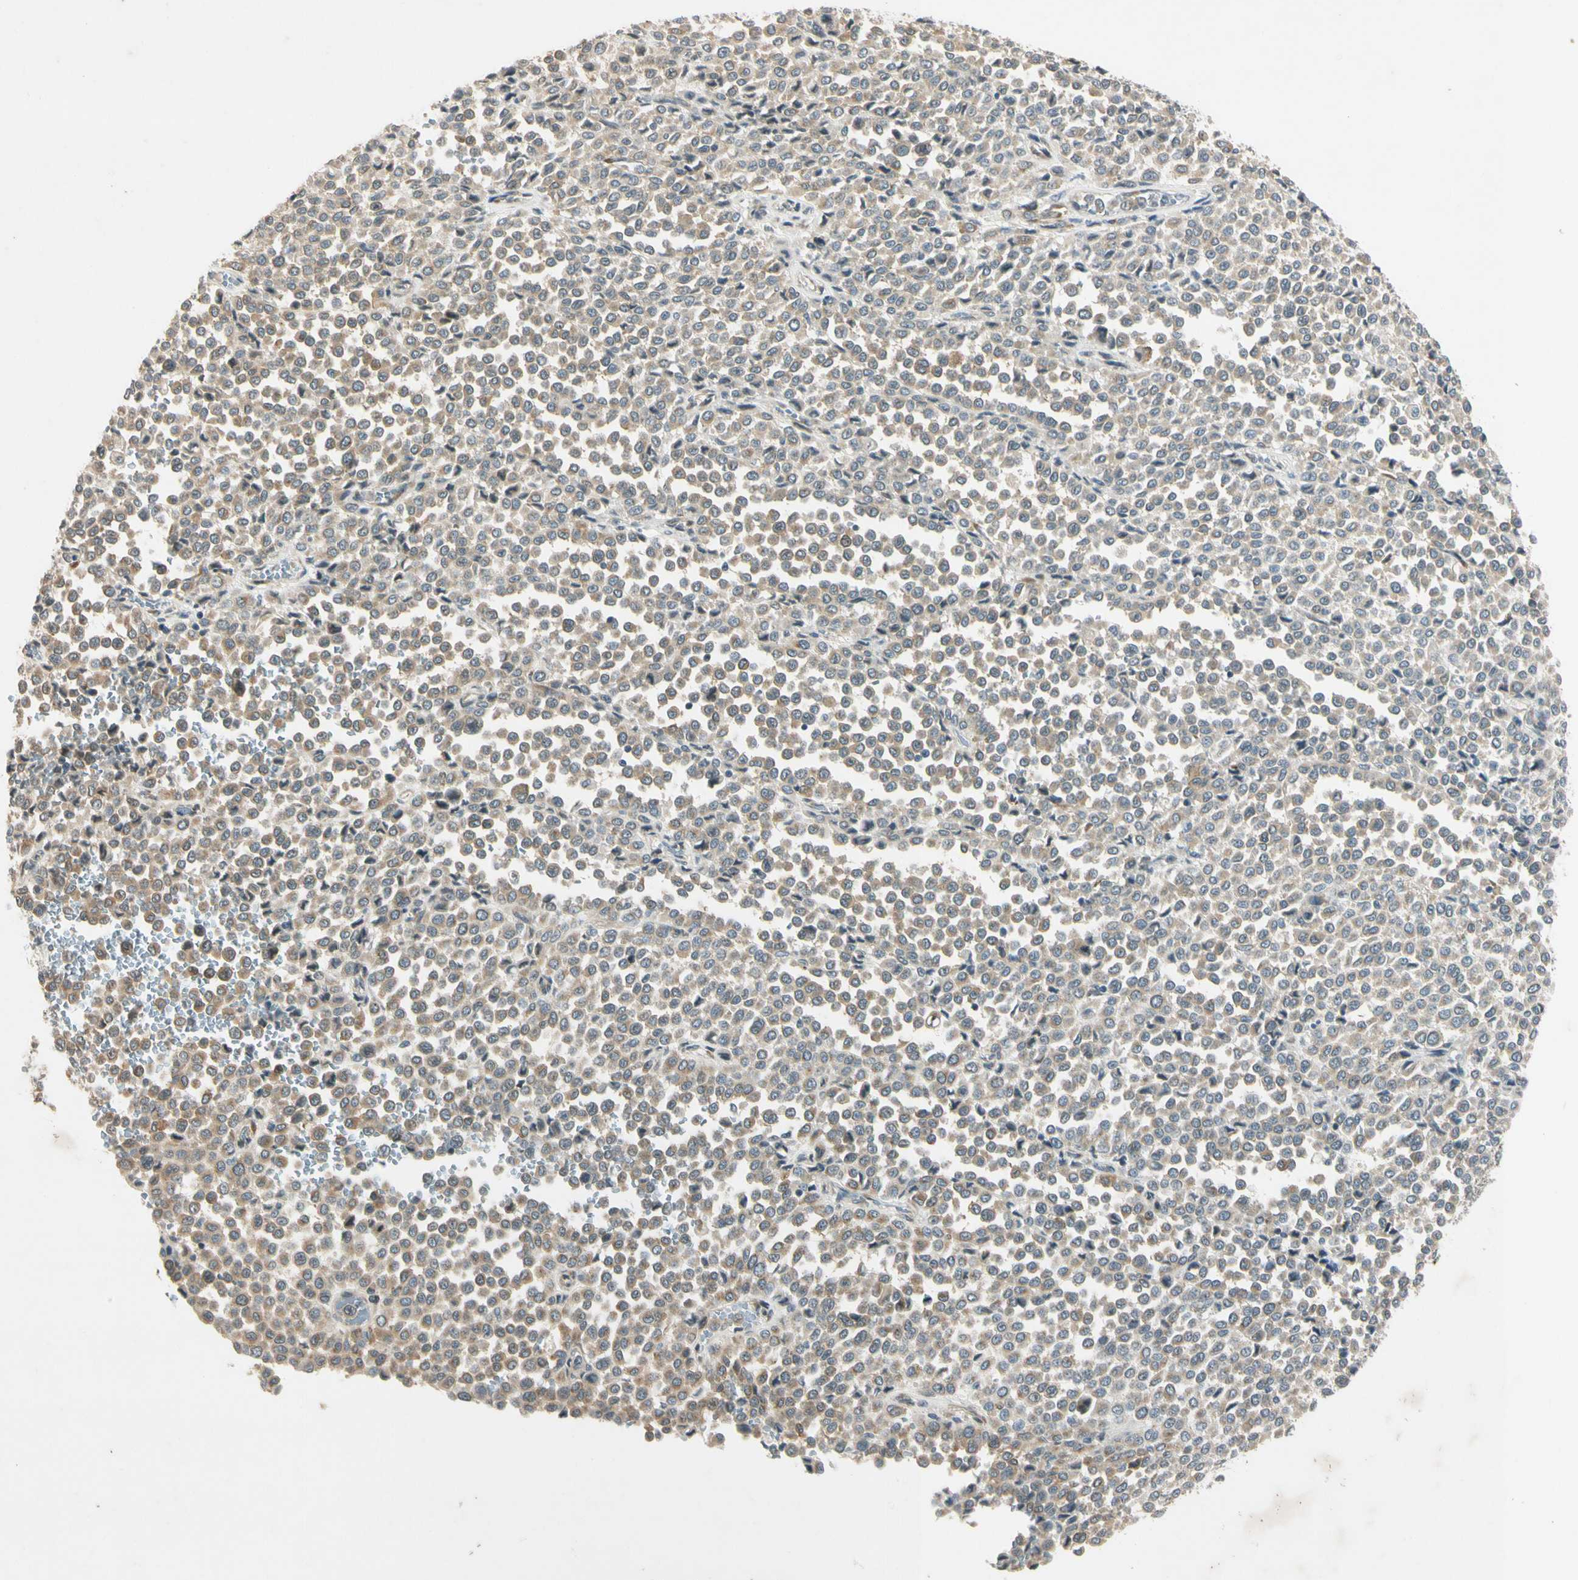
{"staining": {"intensity": "moderate", "quantity": ">75%", "location": "cytoplasmic/membranous"}, "tissue": "melanoma", "cell_type": "Tumor cells", "image_type": "cancer", "snomed": [{"axis": "morphology", "description": "Malignant melanoma, Metastatic site"}, {"axis": "topography", "description": "Pancreas"}], "caption": "Protein analysis of malignant melanoma (metastatic site) tissue reveals moderate cytoplasmic/membranous staining in approximately >75% of tumor cells.", "gene": "RPS6KB2", "patient": {"sex": "female", "age": 30}}